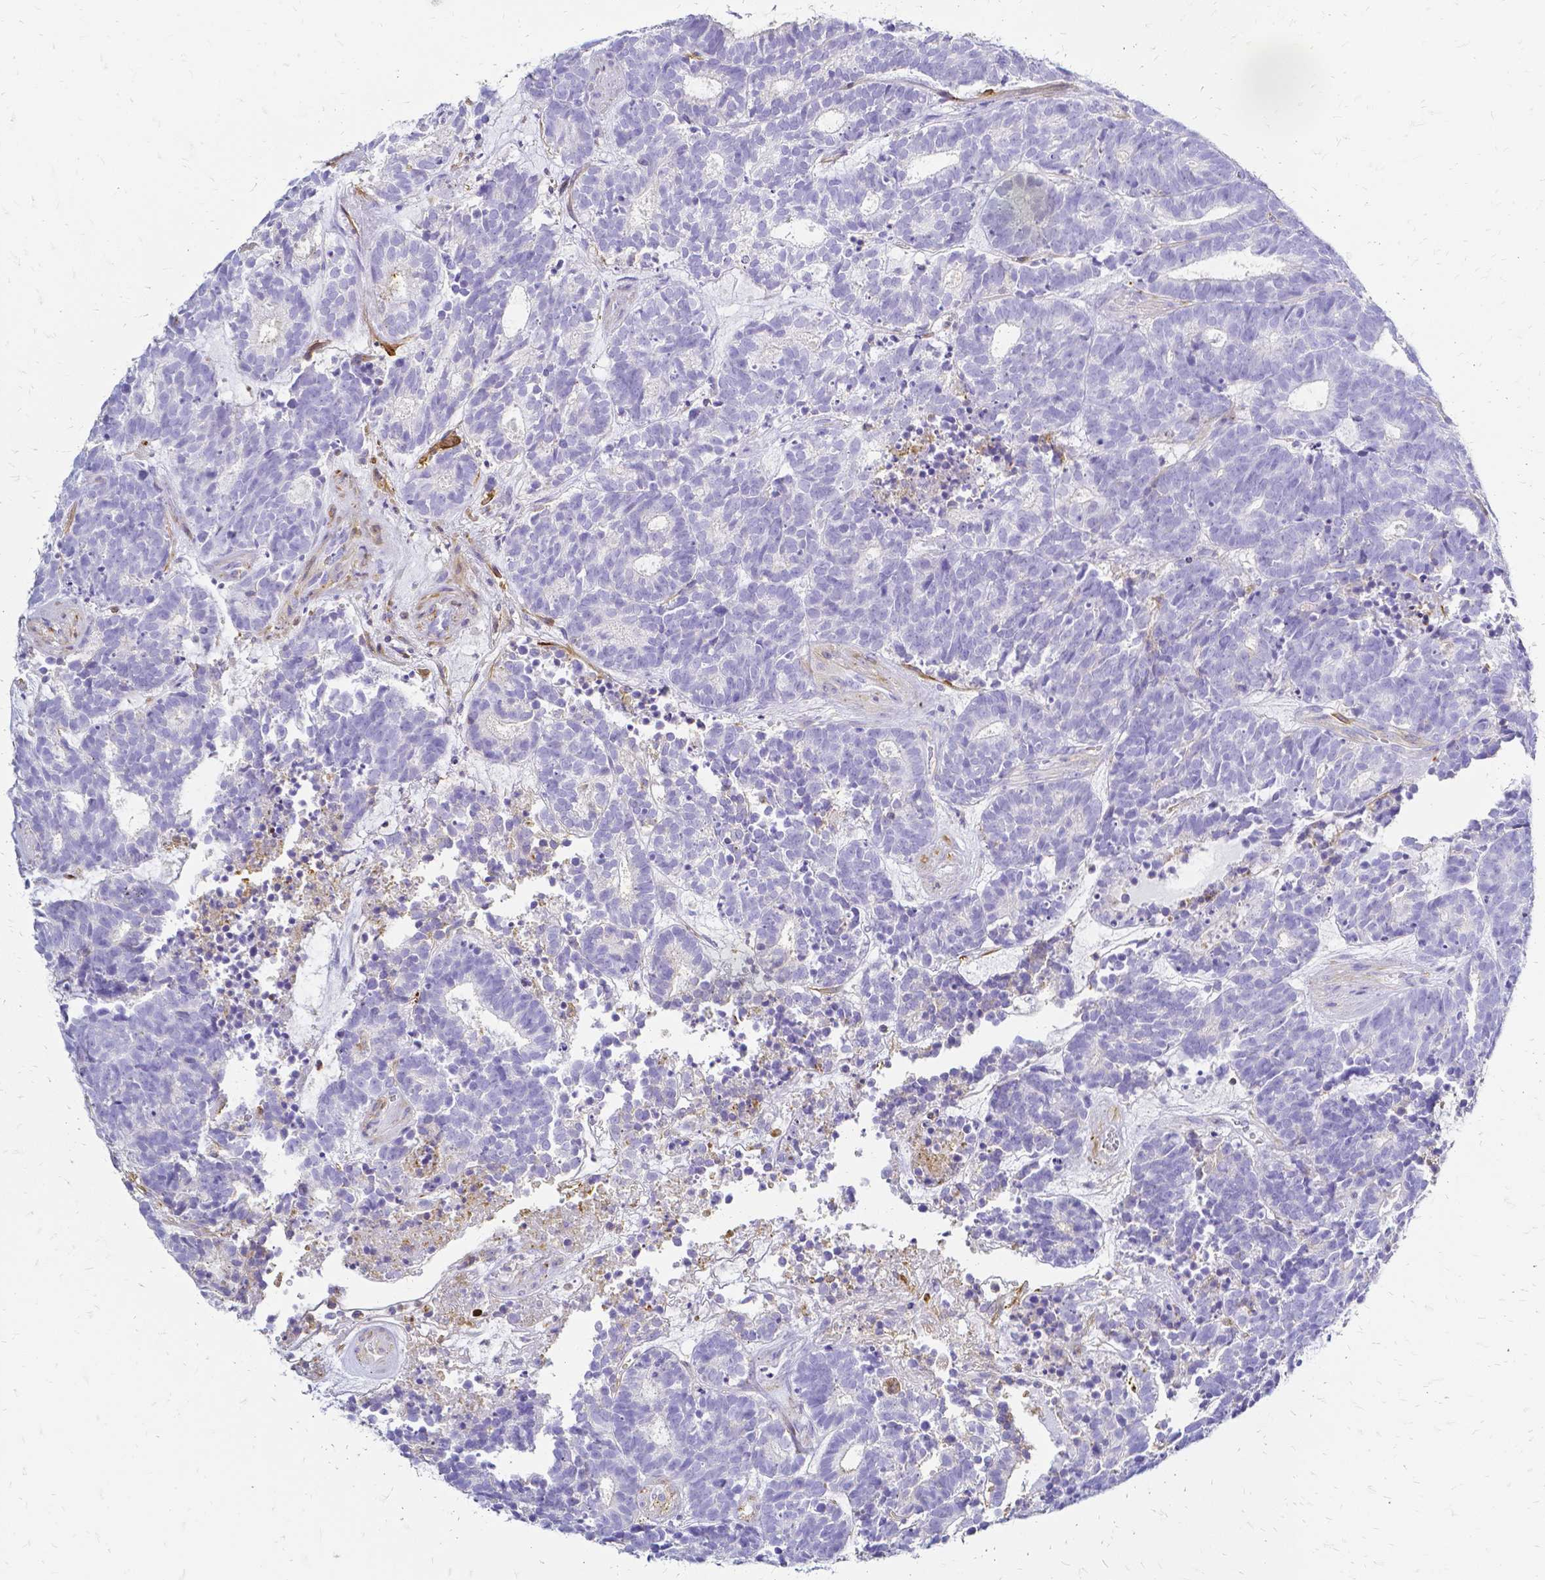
{"staining": {"intensity": "negative", "quantity": "none", "location": "none"}, "tissue": "head and neck cancer", "cell_type": "Tumor cells", "image_type": "cancer", "snomed": [{"axis": "morphology", "description": "Adenocarcinoma, NOS"}, {"axis": "topography", "description": "Head-Neck"}], "caption": "High power microscopy histopathology image of an immunohistochemistry (IHC) micrograph of adenocarcinoma (head and neck), revealing no significant expression in tumor cells. The staining is performed using DAB brown chromogen with nuclei counter-stained in using hematoxylin.", "gene": "HSPA12A", "patient": {"sex": "female", "age": 81}}